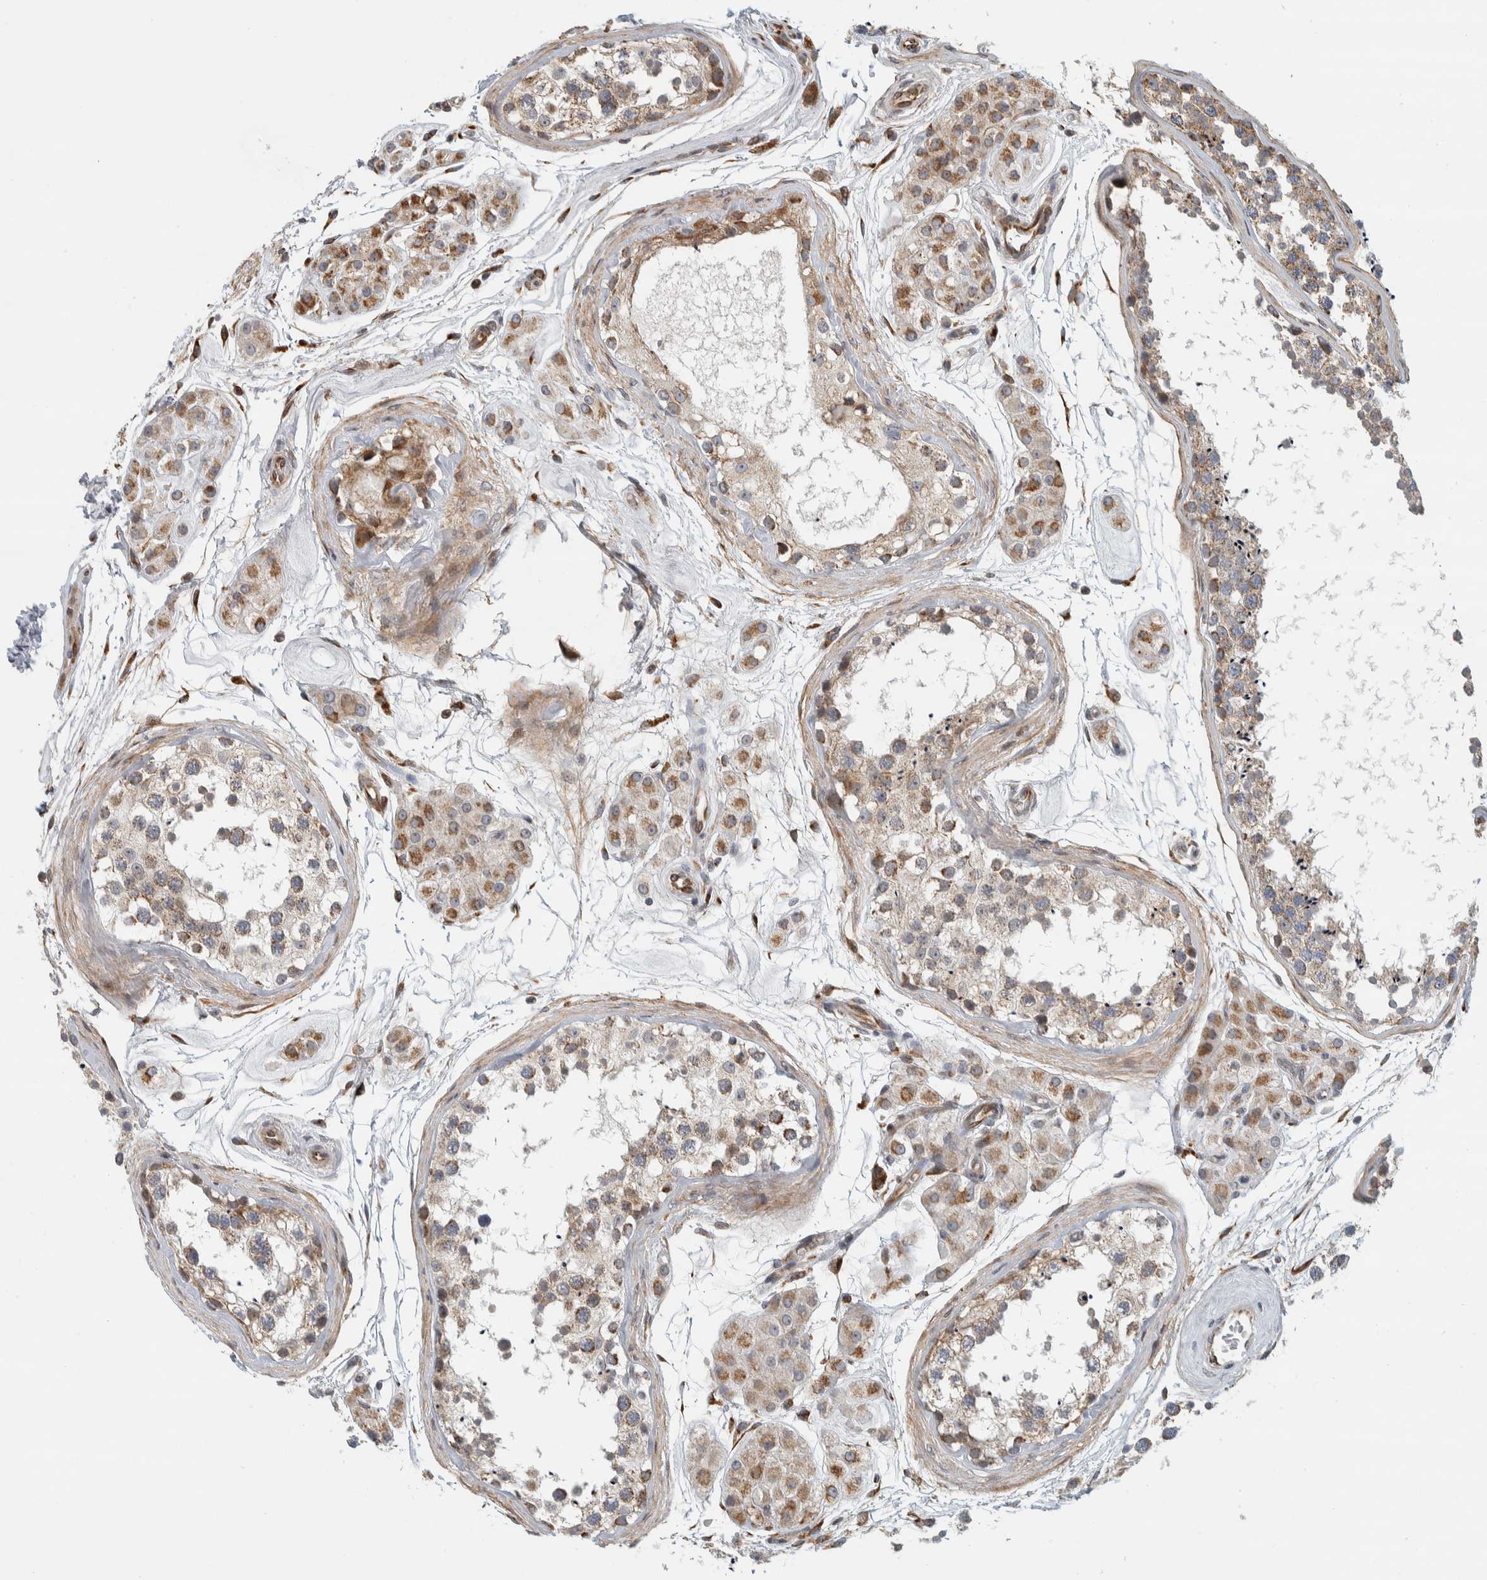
{"staining": {"intensity": "moderate", "quantity": "25%-75%", "location": "cytoplasmic/membranous"}, "tissue": "testis", "cell_type": "Cells in seminiferous ducts", "image_type": "normal", "snomed": [{"axis": "morphology", "description": "Normal tissue, NOS"}, {"axis": "topography", "description": "Testis"}], "caption": "Normal testis reveals moderate cytoplasmic/membranous staining in about 25%-75% of cells in seminiferous ducts (brown staining indicates protein expression, while blue staining denotes nuclei)..", "gene": "AFP", "patient": {"sex": "male", "age": 56}}